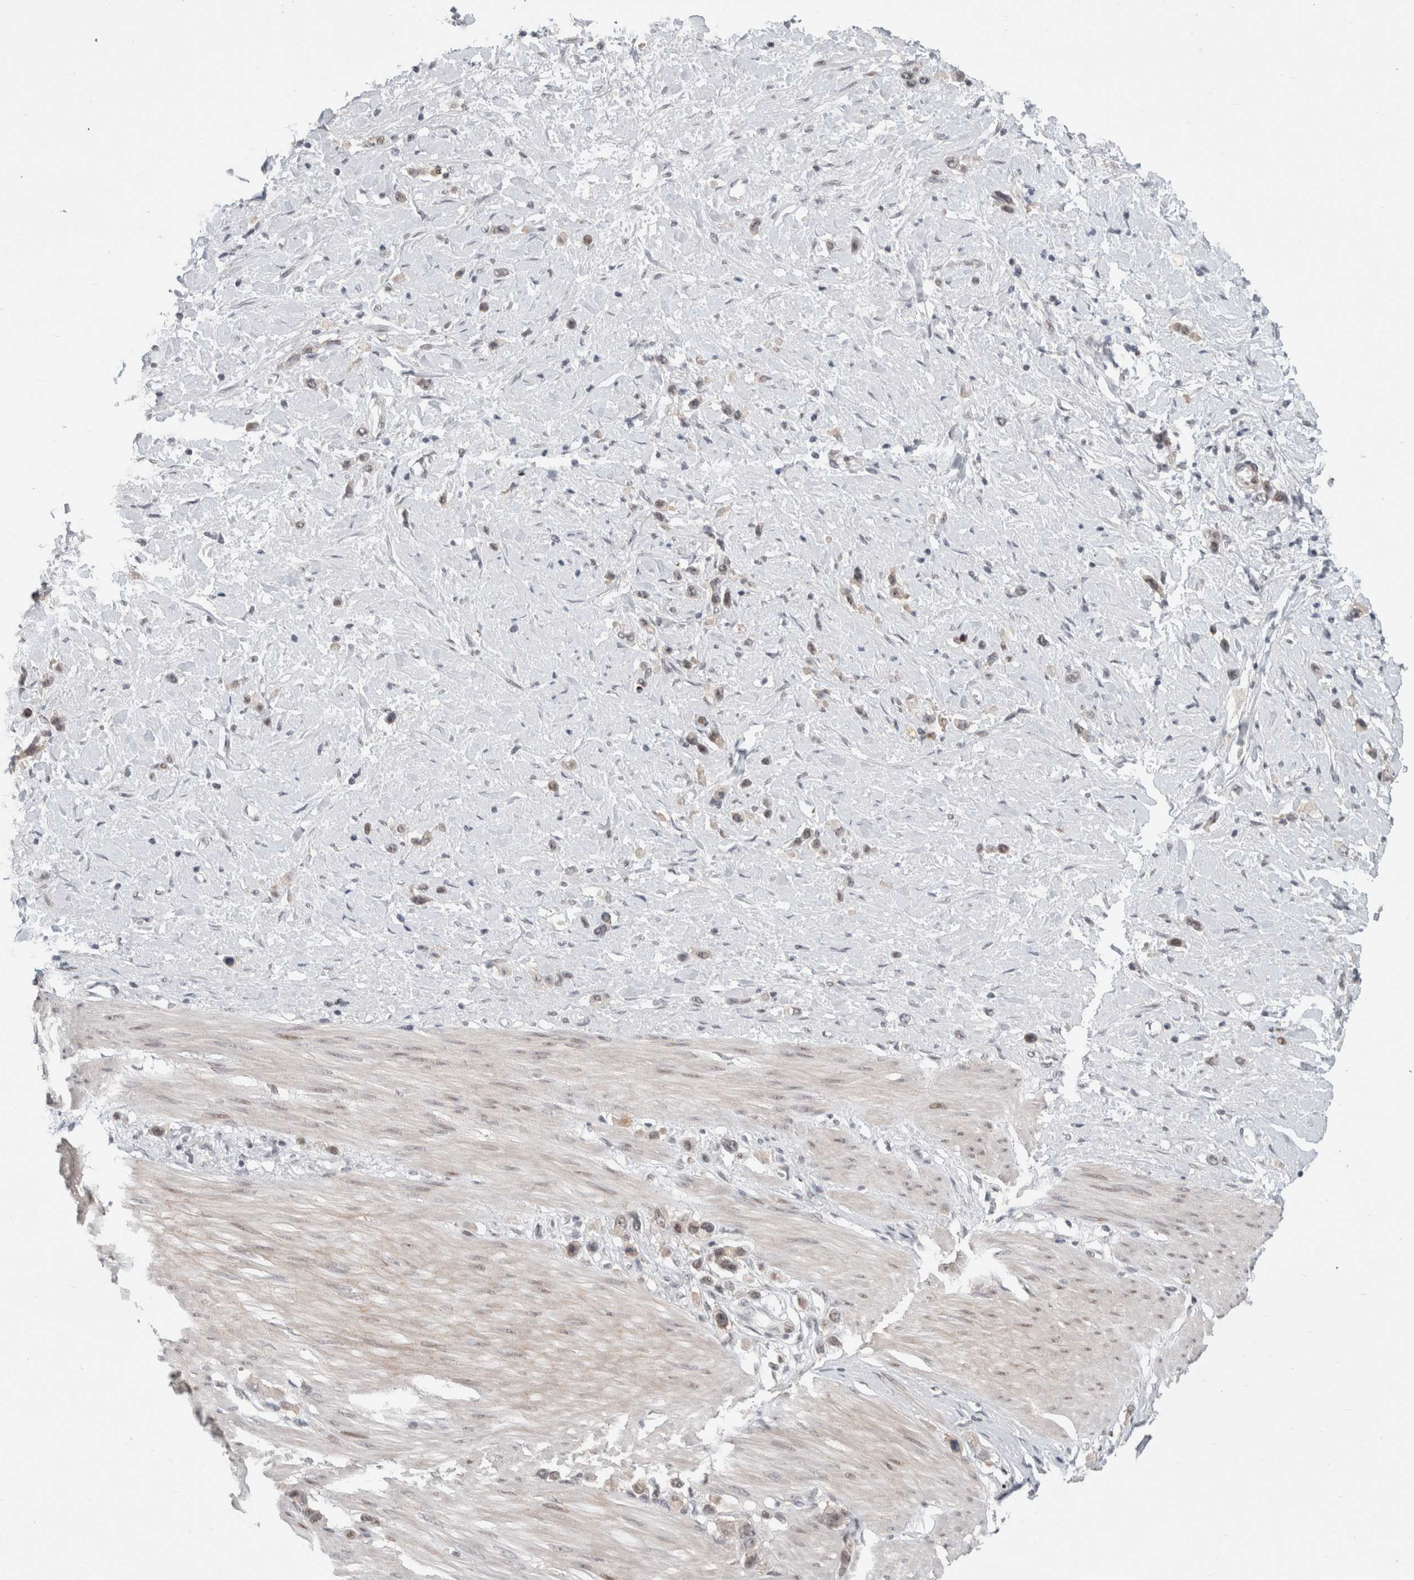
{"staining": {"intensity": "negative", "quantity": "none", "location": "none"}, "tissue": "stomach cancer", "cell_type": "Tumor cells", "image_type": "cancer", "snomed": [{"axis": "morphology", "description": "Adenocarcinoma, NOS"}, {"axis": "topography", "description": "Stomach"}], "caption": "DAB (3,3'-diaminobenzidine) immunohistochemical staining of adenocarcinoma (stomach) reveals no significant staining in tumor cells. The staining was performed using DAB to visualize the protein expression in brown, while the nuclei were stained in blue with hematoxylin (Magnification: 20x).", "gene": "SENP6", "patient": {"sex": "female", "age": 65}}